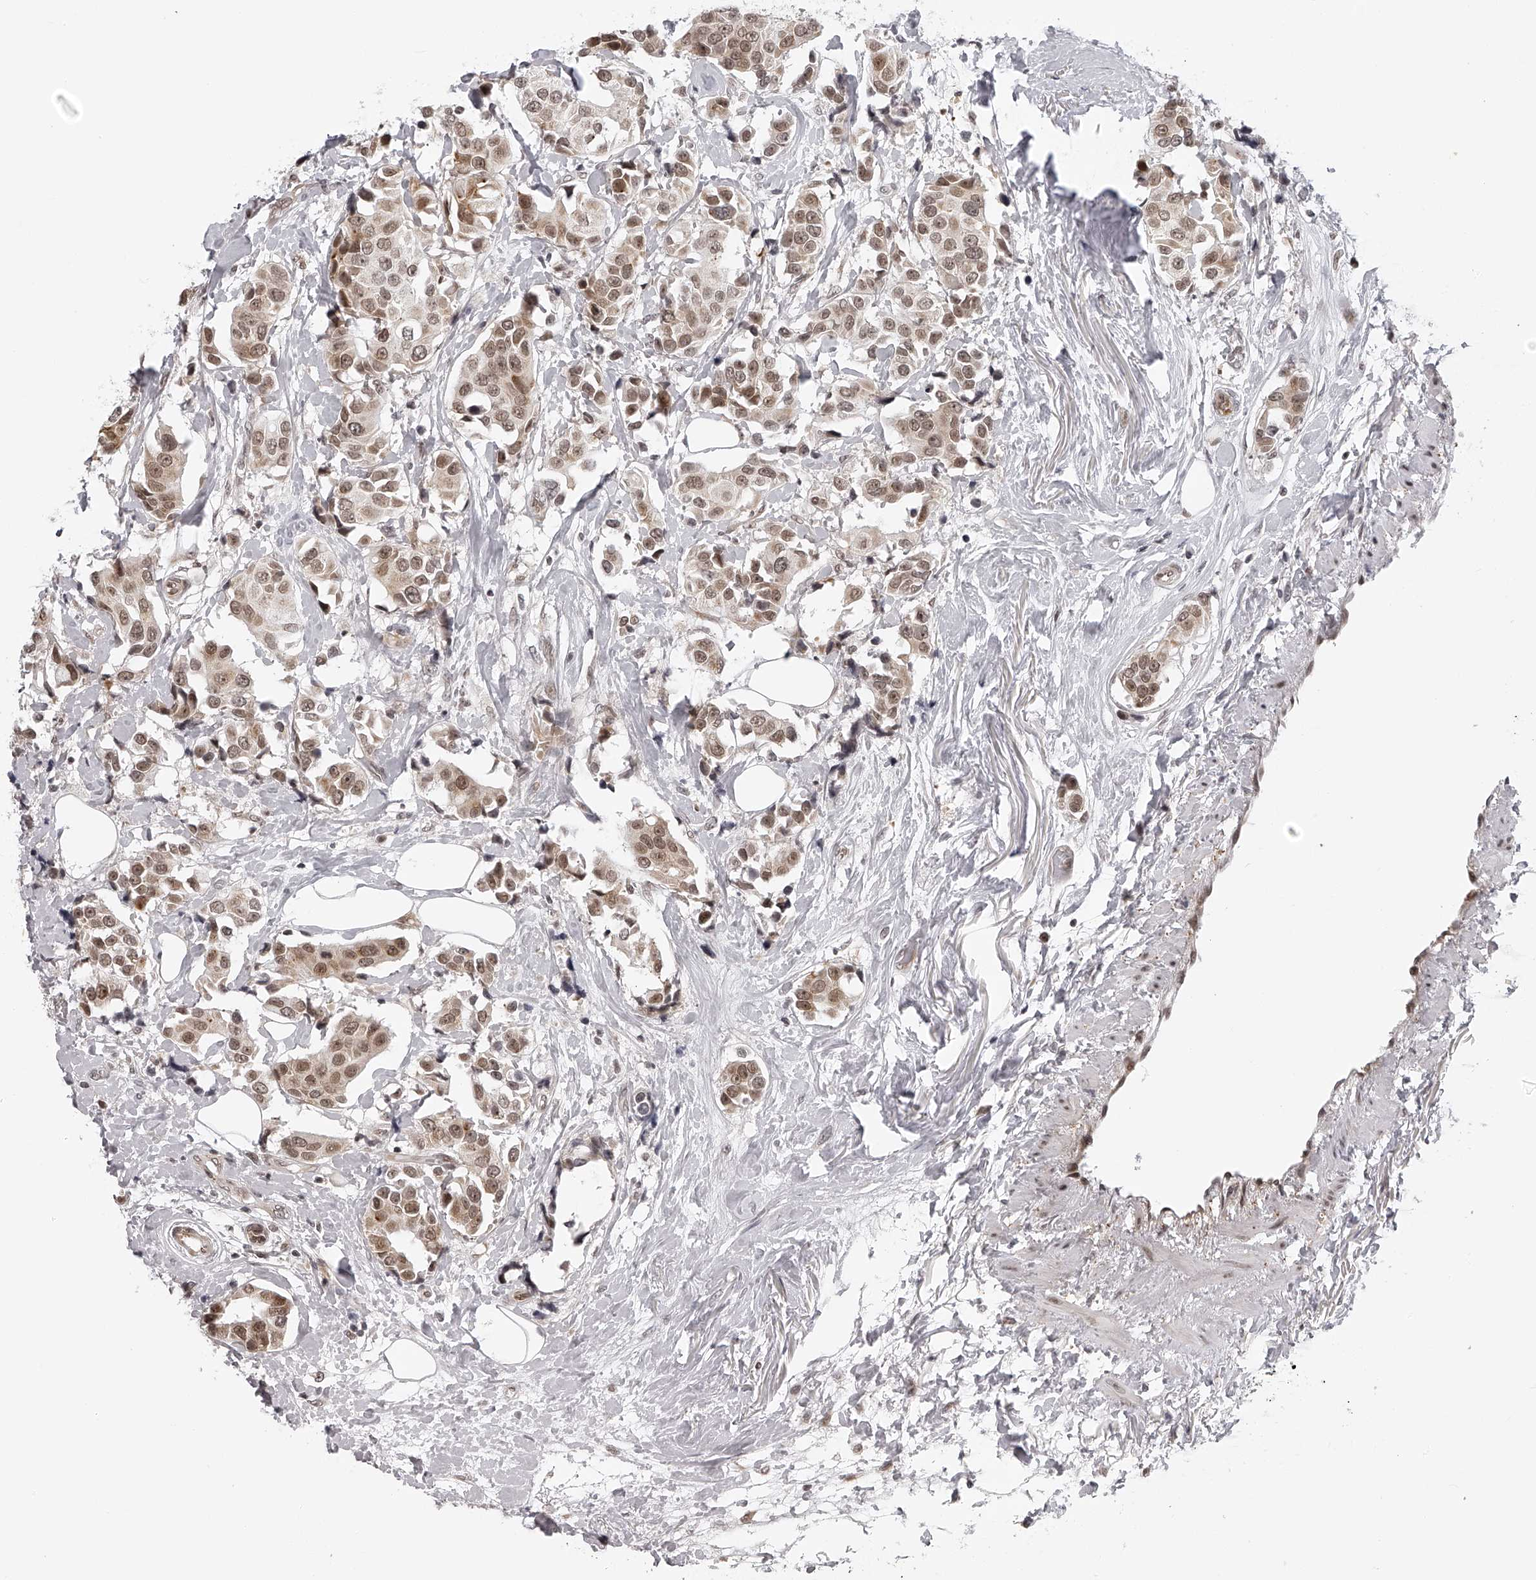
{"staining": {"intensity": "moderate", "quantity": ">75%", "location": "cytoplasmic/membranous,nuclear"}, "tissue": "breast cancer", "cell_type": "Tumor cells", "image_type": "cancer", "snomed": [{"axis": "morphology", "description": "Normal tissue, NOS"}, {"axis": "morphology", "description": "Duct carcinoma"}, {"axis": "topography", "description": "Breast"}], "caption": "Human breast infiltrating ductal carcinoma stained with a protein marker demonstrates moderate staining in tumor cells.", "gene": "ODF2L", "patient": {"sex": "female", "age": 39}}